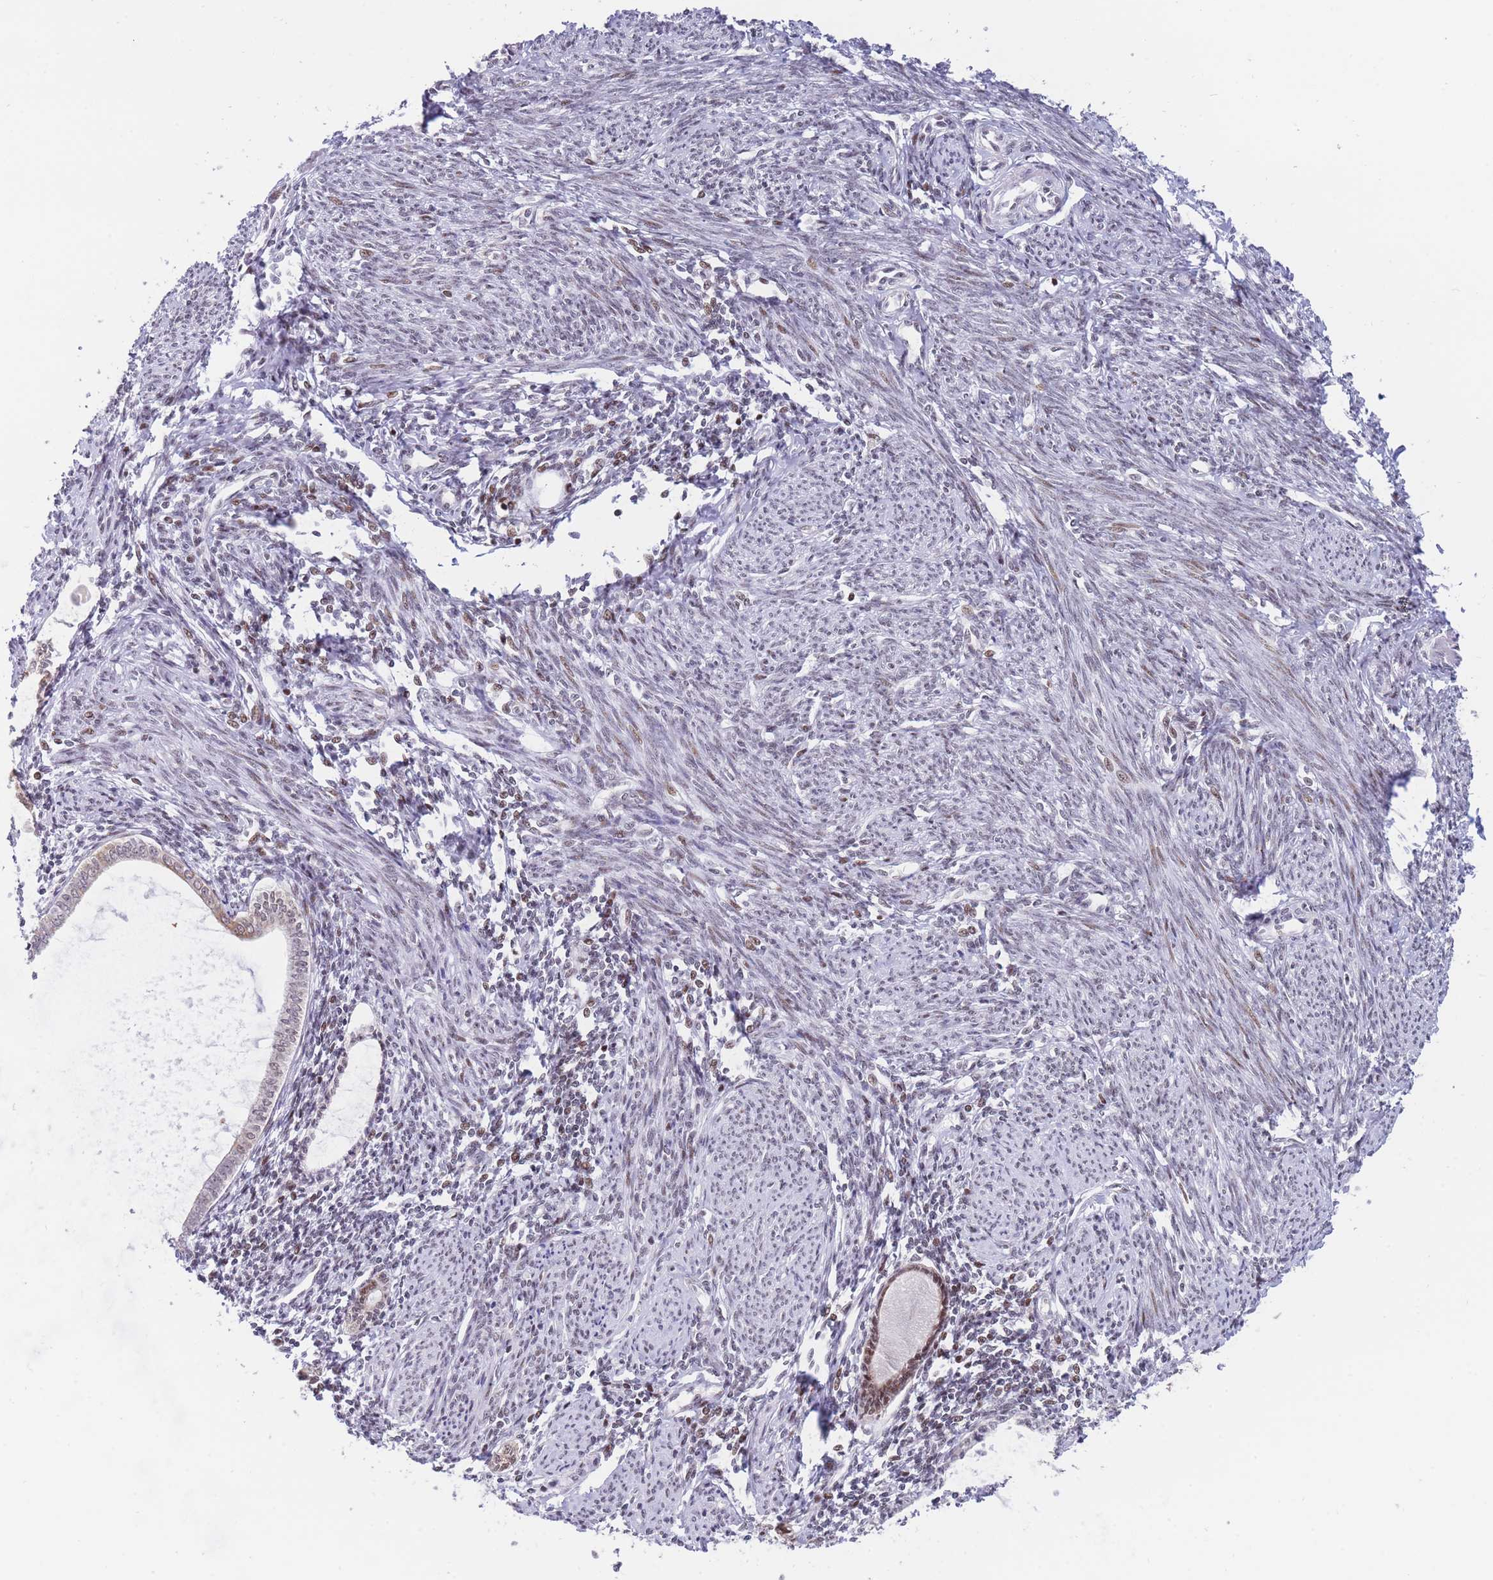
{"staining": {"intensity": "moderate", "quantity": "<25%", "location": "nuclear"}, "tissue": "endometrium", "cell_type": "Cells in endometrial stroma", "image_type": "normal", "snomed": [{"axis": "morphology", "description": "Normal tissue, NOS"}, {"axis": "topography", "description": "Endometrium"}], "caption": "Protein expression by immunohistochemistry shows moderate nuclear expression in about <25% of cells in endometrial stroma in unremarkable endometrium.", "gene": "TARBP2", "patient": {"sex": "female", "age": 63}}